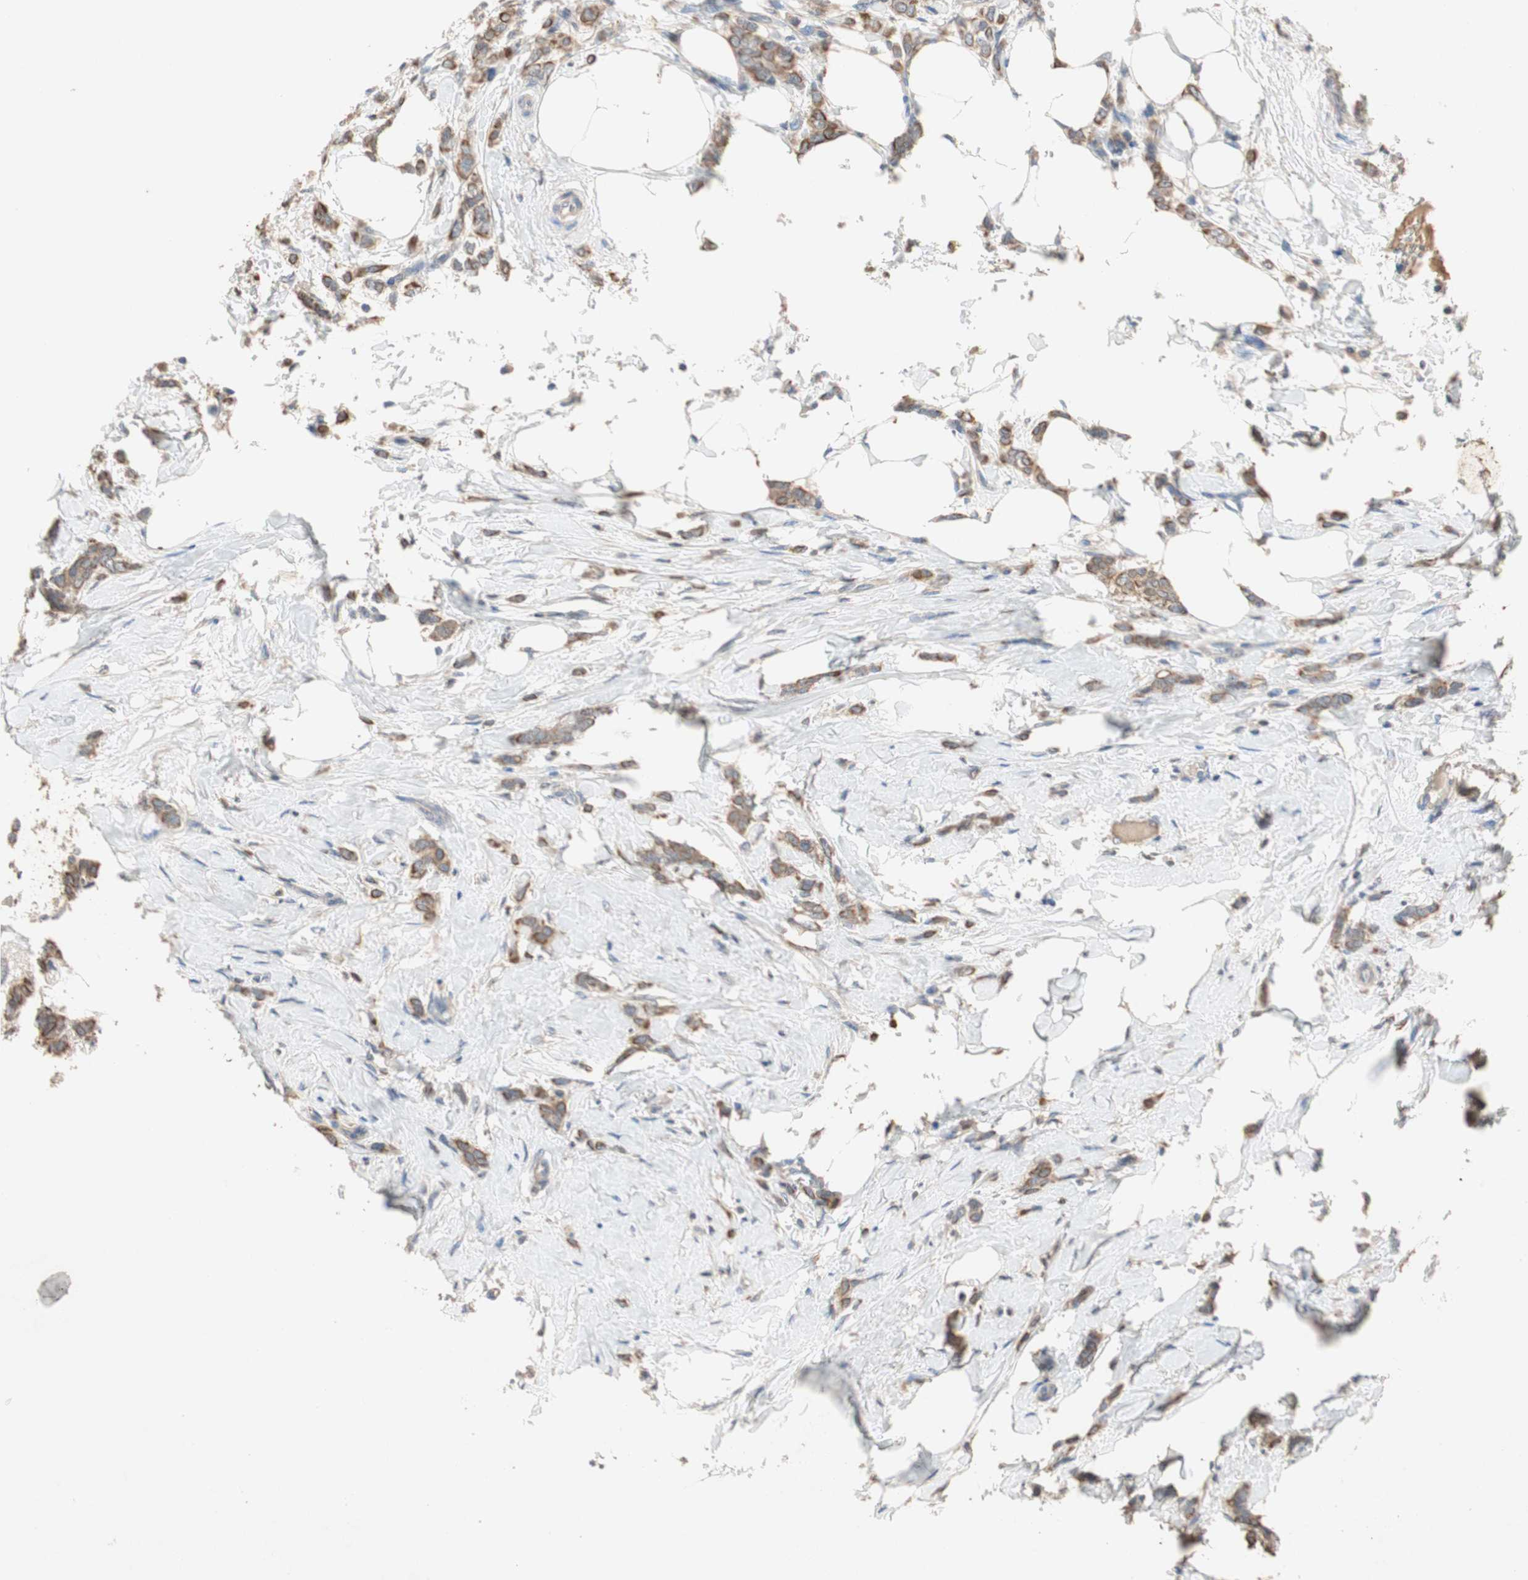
{"staining": {"intensity": "strong", "quantity": ">75%", "location": "cytoplasmic/membranous"}, "tissue": "breast cancer", "cell_type": "Tumor cells", "image_type": "cancer", "snomed": [{"axis": "morphology", "description": "Lobular carcinoma, in situ"}, {"axis": "morphology", "description": "Lobular carcinoma"}, {"axis": "topography", "description": "Breast"}], "caption": "Human lobular carcinoma in situ (breast) stained for a protein (brown) demonstrates strong cytoplasmic/membranous positive staining in about >75% of tumor cells.", "gene": "ADAP1", "patient": {"sex": "female", "age": 41}}